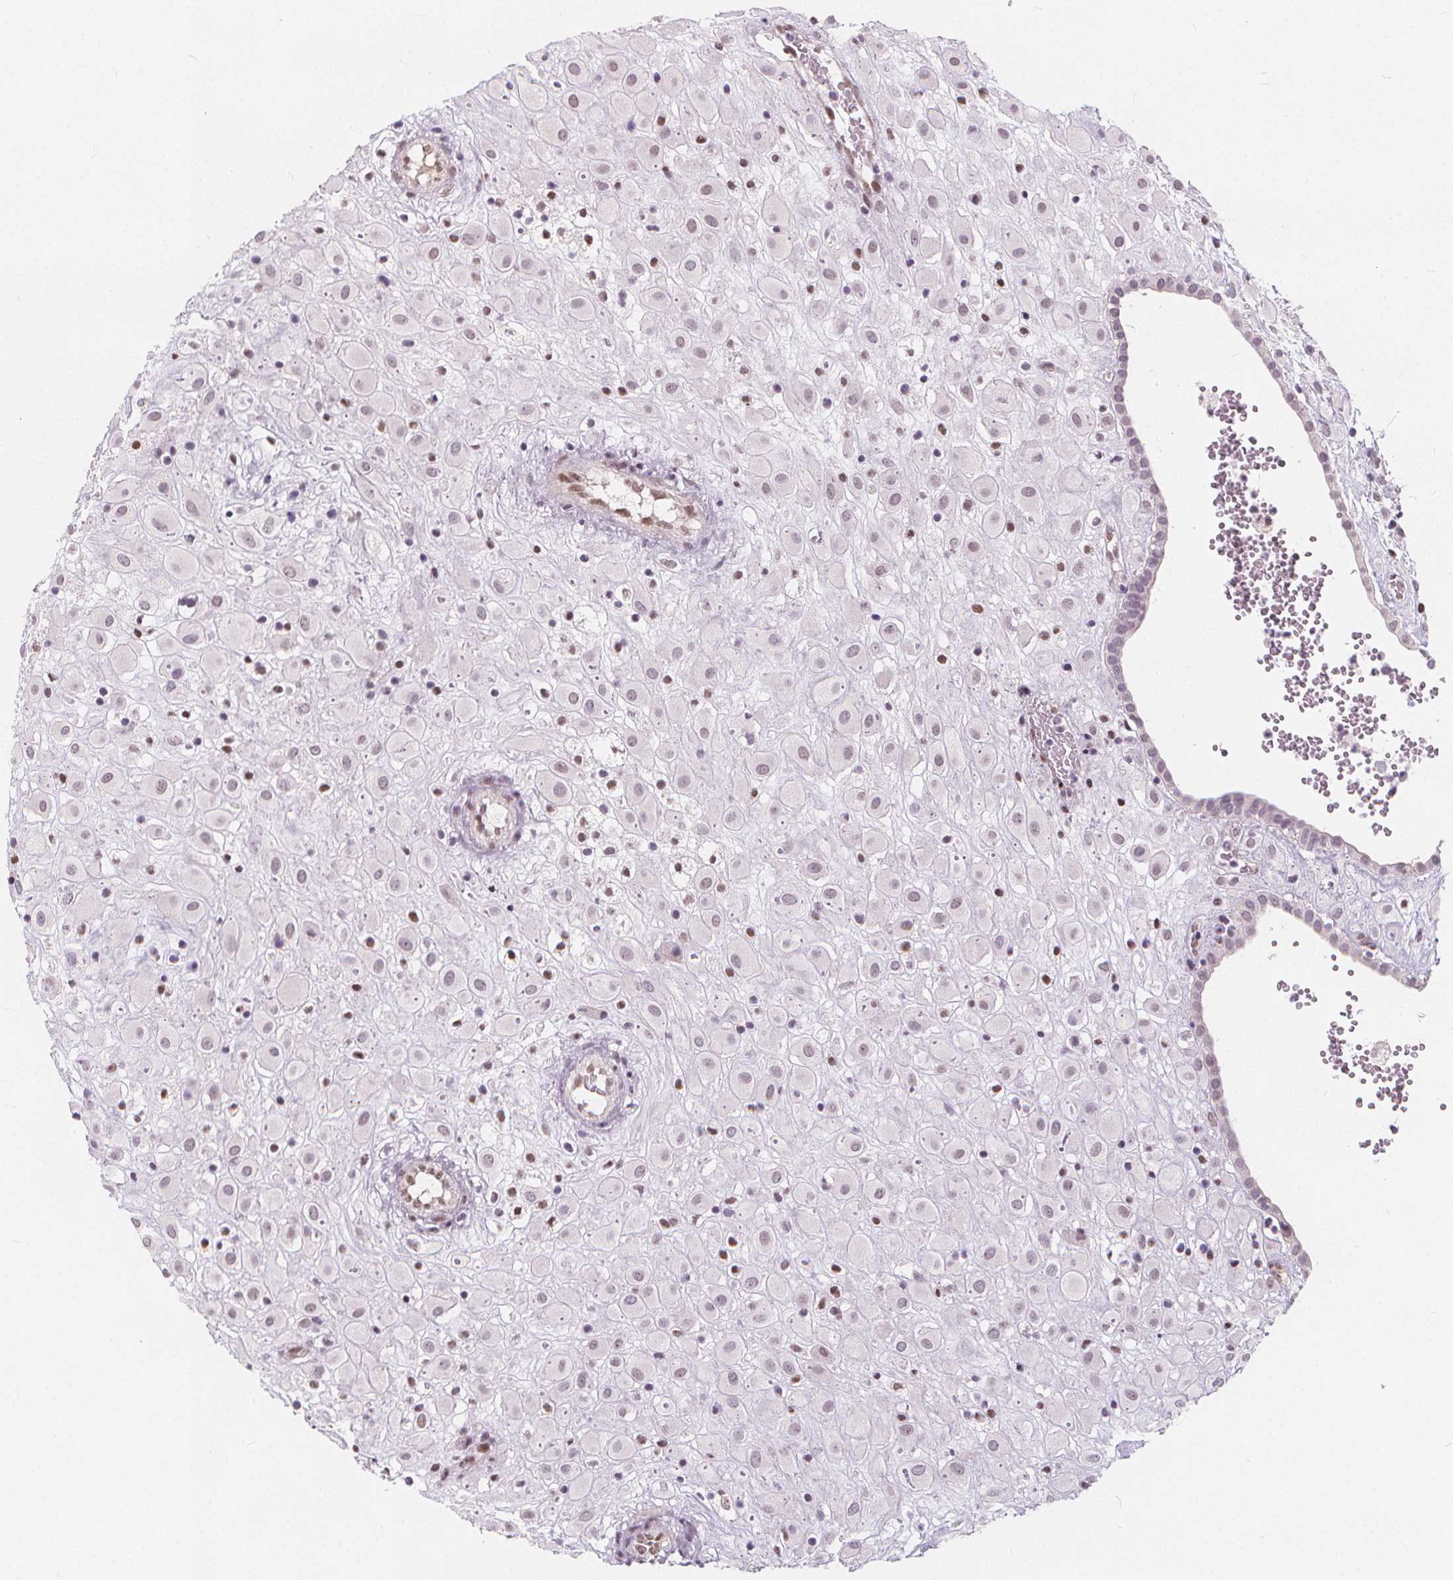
{"staining": {"intensity": "negative", "quantity": "none", "location": "none"}, "tissue": "placenta", "cell_type": "Decidual cells", "image_type": "normal", "snomed": [{"axis": "morphology", "description": "Normal tissue, NOS"}, {"axis": "topography", "description": "Placenta"}], "caption": "This photomicrograph is of normal placenta stained with immunohistochemistry to label a protein in brown with the nuclei are counter-stained blue. There is no positivity in decidual cells. (Brightfield microscopy of DAB (3,3'-diaminobenzidine) IHC at high magnification).", "gene": "DRC3", "patient": {"sex": "female", "age": 24}}